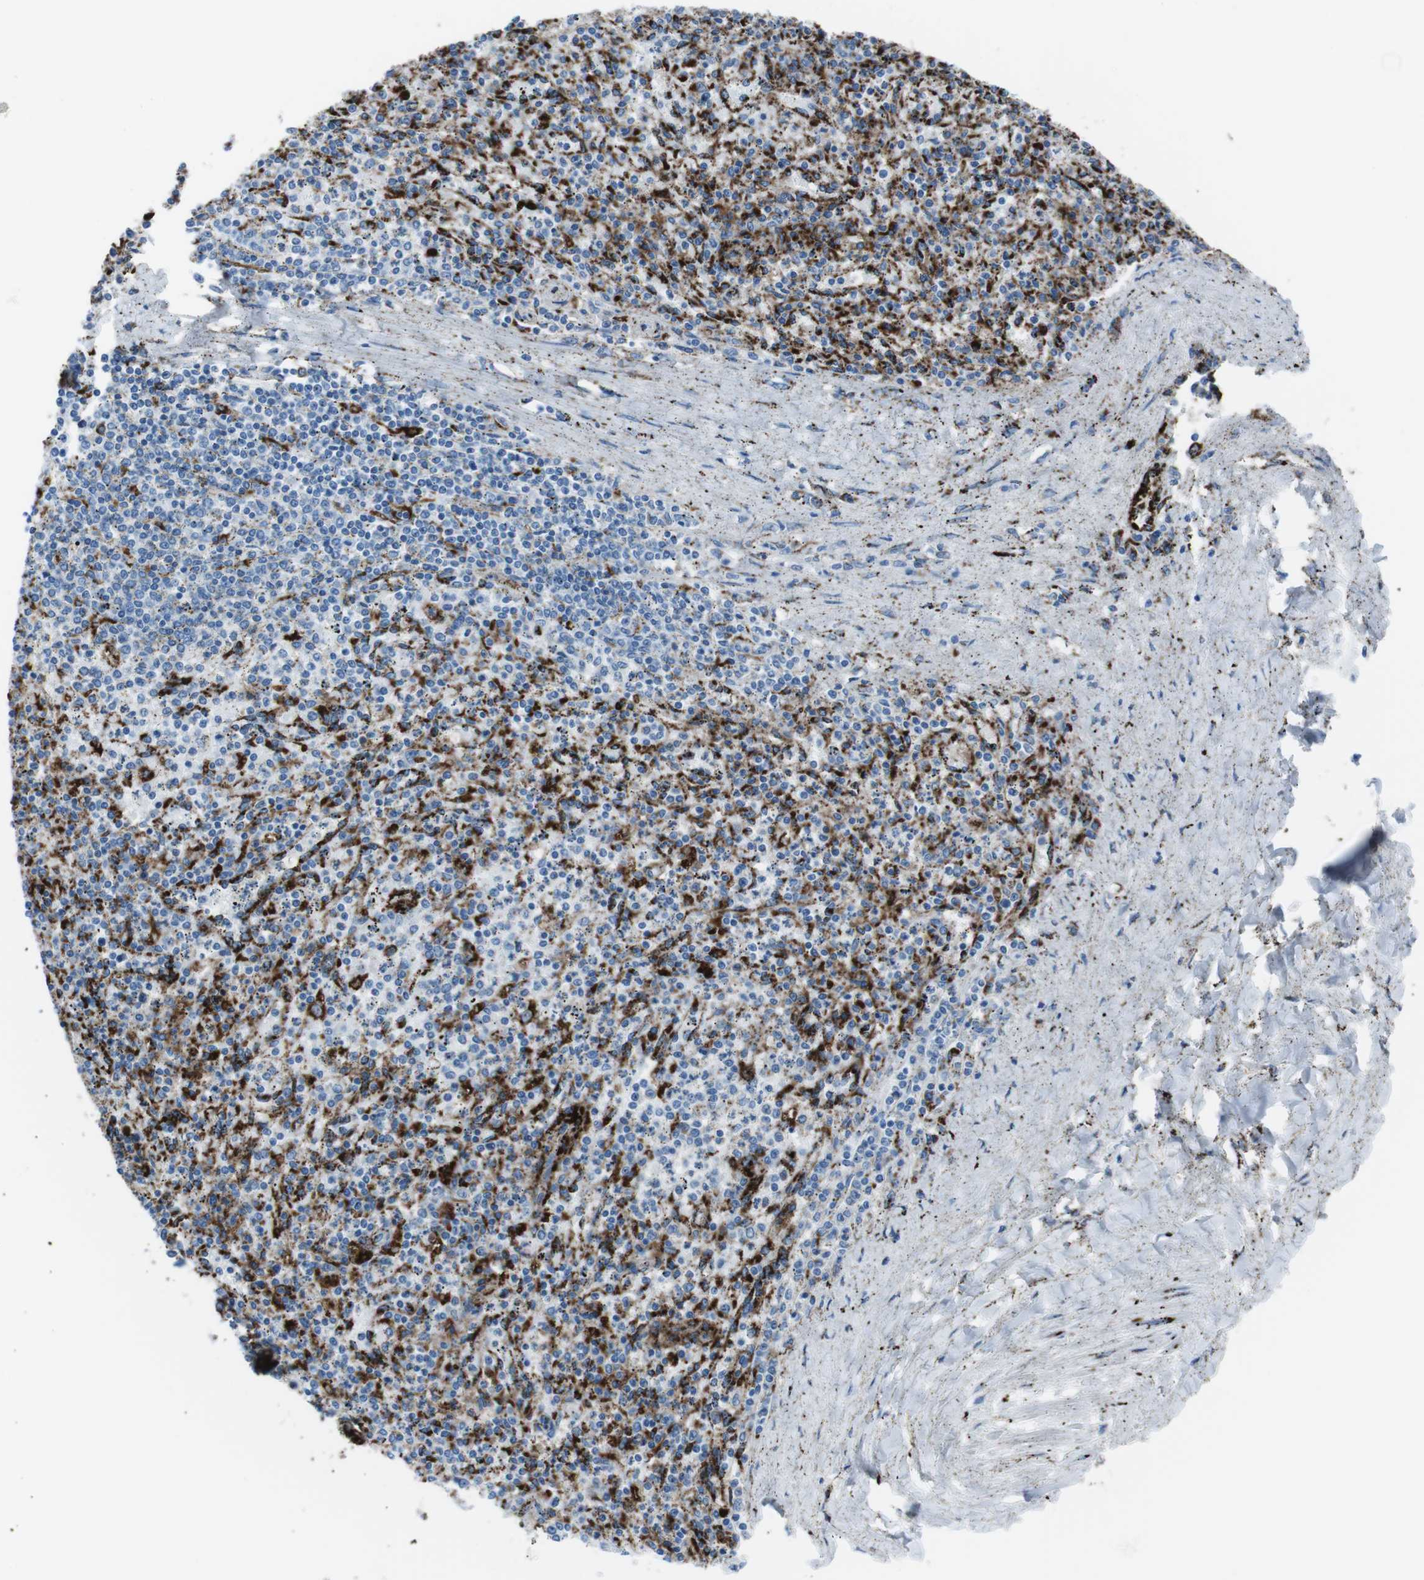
{"staining": {"intensity": "strong", "quantity": "25%-75%", "location": "cytoplasmic/membranous"}, "tissue": "spleen", "cell_type": "Cells in red pulp", "image_type": "normal", "snomed": [{"axis": "morphology", "description": "Normal tissue, NOS"}, {"axis": "topography", "description": "Spleen"}], "caption": "Immunohistochemistry (IHC) (DAB (3,3'-diaminobenzidine)) staining of benign human spleen demonstrates strong cytoplasmic/membranous protein staining in about 25%-75% of cells in red pulp.", "gene": "SCARB2", "patient": {"sex": "male", "age": 72}}